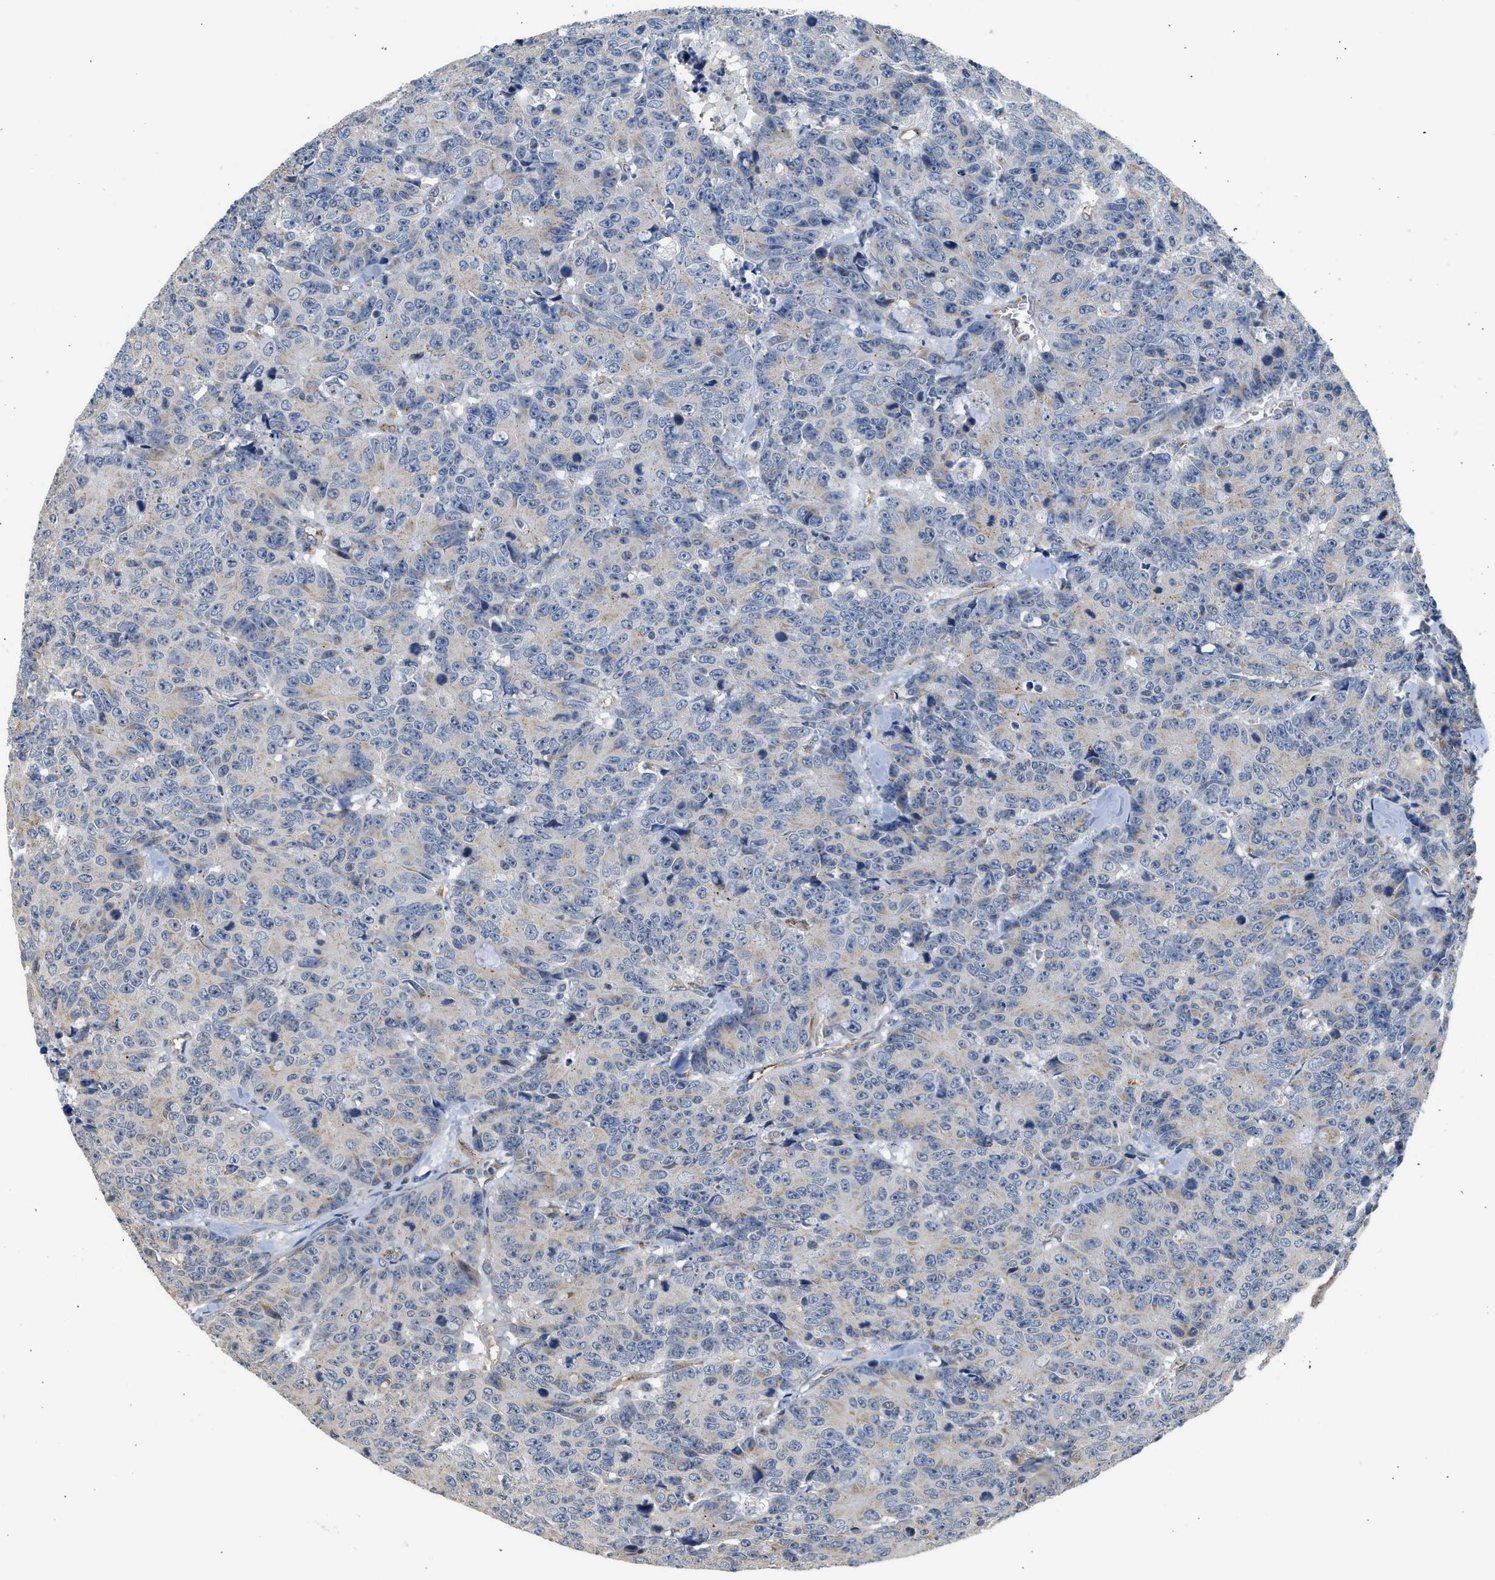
{"staining": {"intensity": "negative", "quantity": "none", "location": "none"}, "tissue": "colorectal cancer", "cell_type": "Tumor cells", "image_type": "cancer", "snomed": [{"axis": "morphology", "description": "Adenocarcinoma, NOS"}, {"axis": "topography", "description": "Colon"}], "caption": "Tumor cells are negative for protein expression in human adenocarcinoma (colorectal). Nuclei are stained in blue.", "gene": "PIM1", "patient": {"sex": "female", "age": 86}}